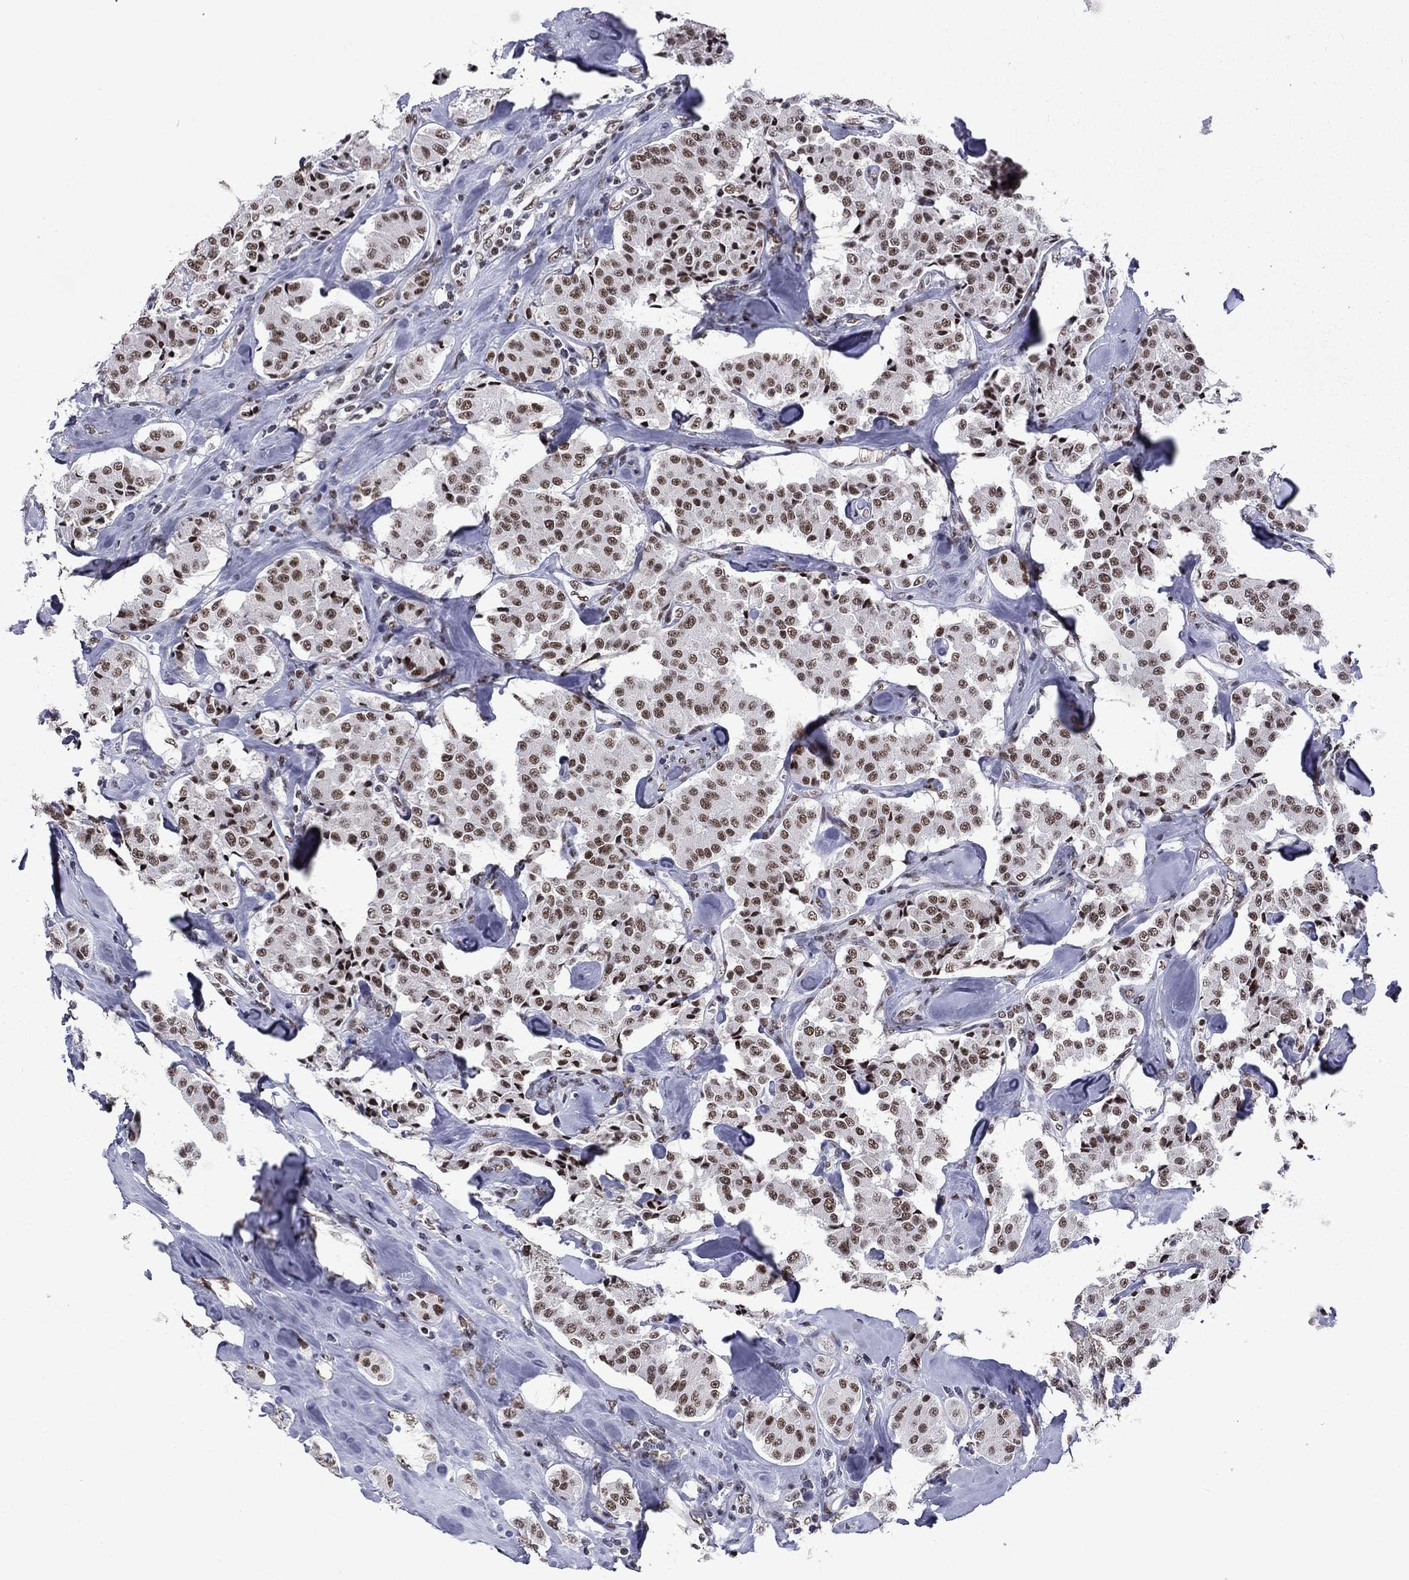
{"staining": {"intensity": "moderate", "quantity": ">75%", "location": "nuclear"}, "tissue": "carcinoid", "cell_type": "Tumor cells", "image_type": "cancer", "snomed": [{"axis": "morphology", "description": "Carcinoid, malignant, NOS"}, {"axis": "topography", "description": "Pancreas"}], "caption": "Carcinoid stained for a protein (brown) exhibits moderate nuclear positive expression in approximately >75% of tumor cells.", "gene": "ETV5", "patient": {"sex": "male", "age": 41}}